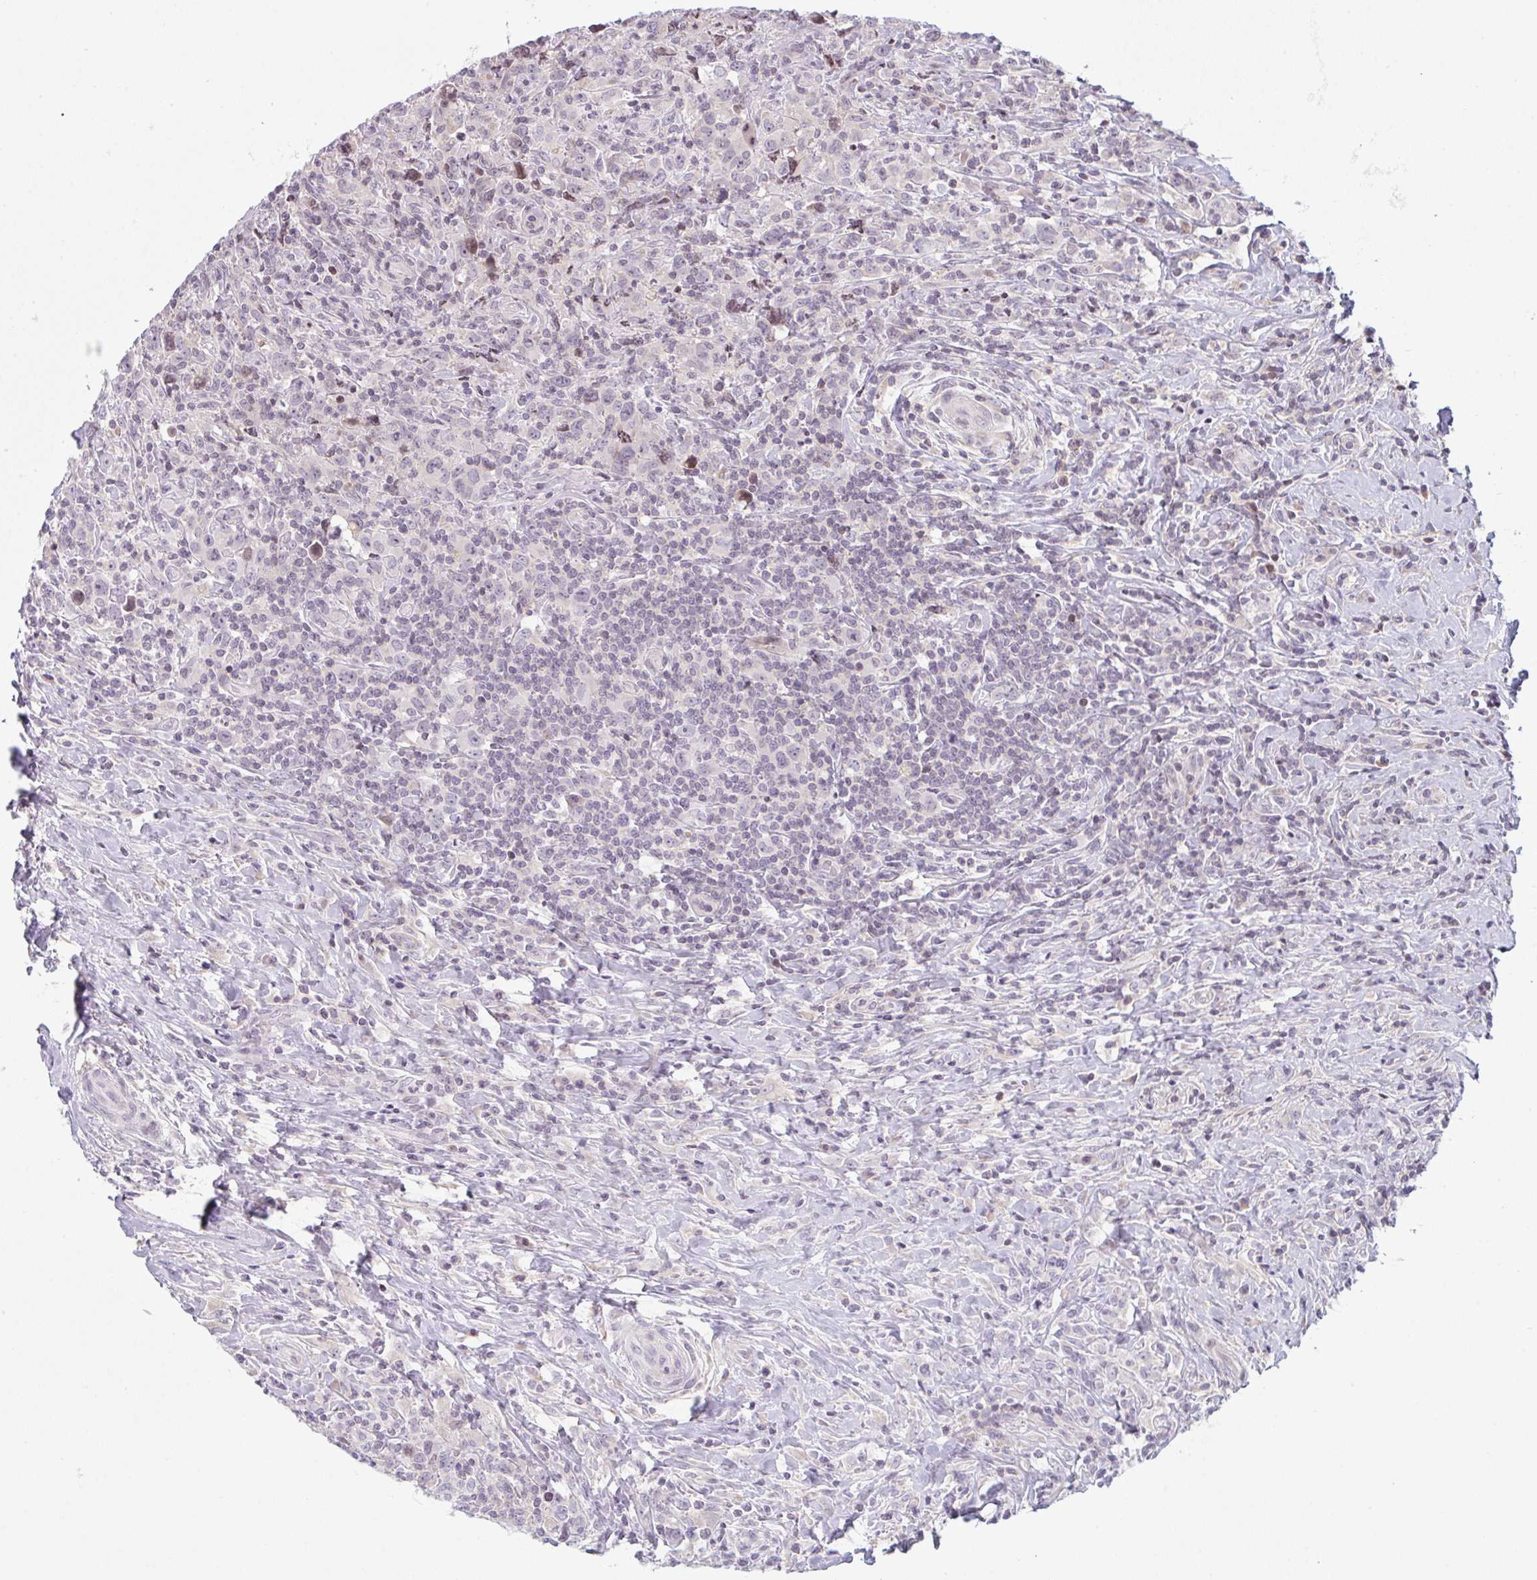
{"staining": {"intensity": "negative", "quantity": "none", "location": "none"}, "tissue": "lymphoma", "cell_type": "Tumor cells", "image_type": "cancer", "snomed": [{"axis": "morphology", "description": "Hodgkin's disease, NOS"}, {"axis": "topography", "description": "Lymph node"}], "caption": "Immunohistochemical staining of lymphoma exhibits no significant positivity in tumor cells.", "gene": "TMEM237", "patient": {"sex": "female", "age": 18}}